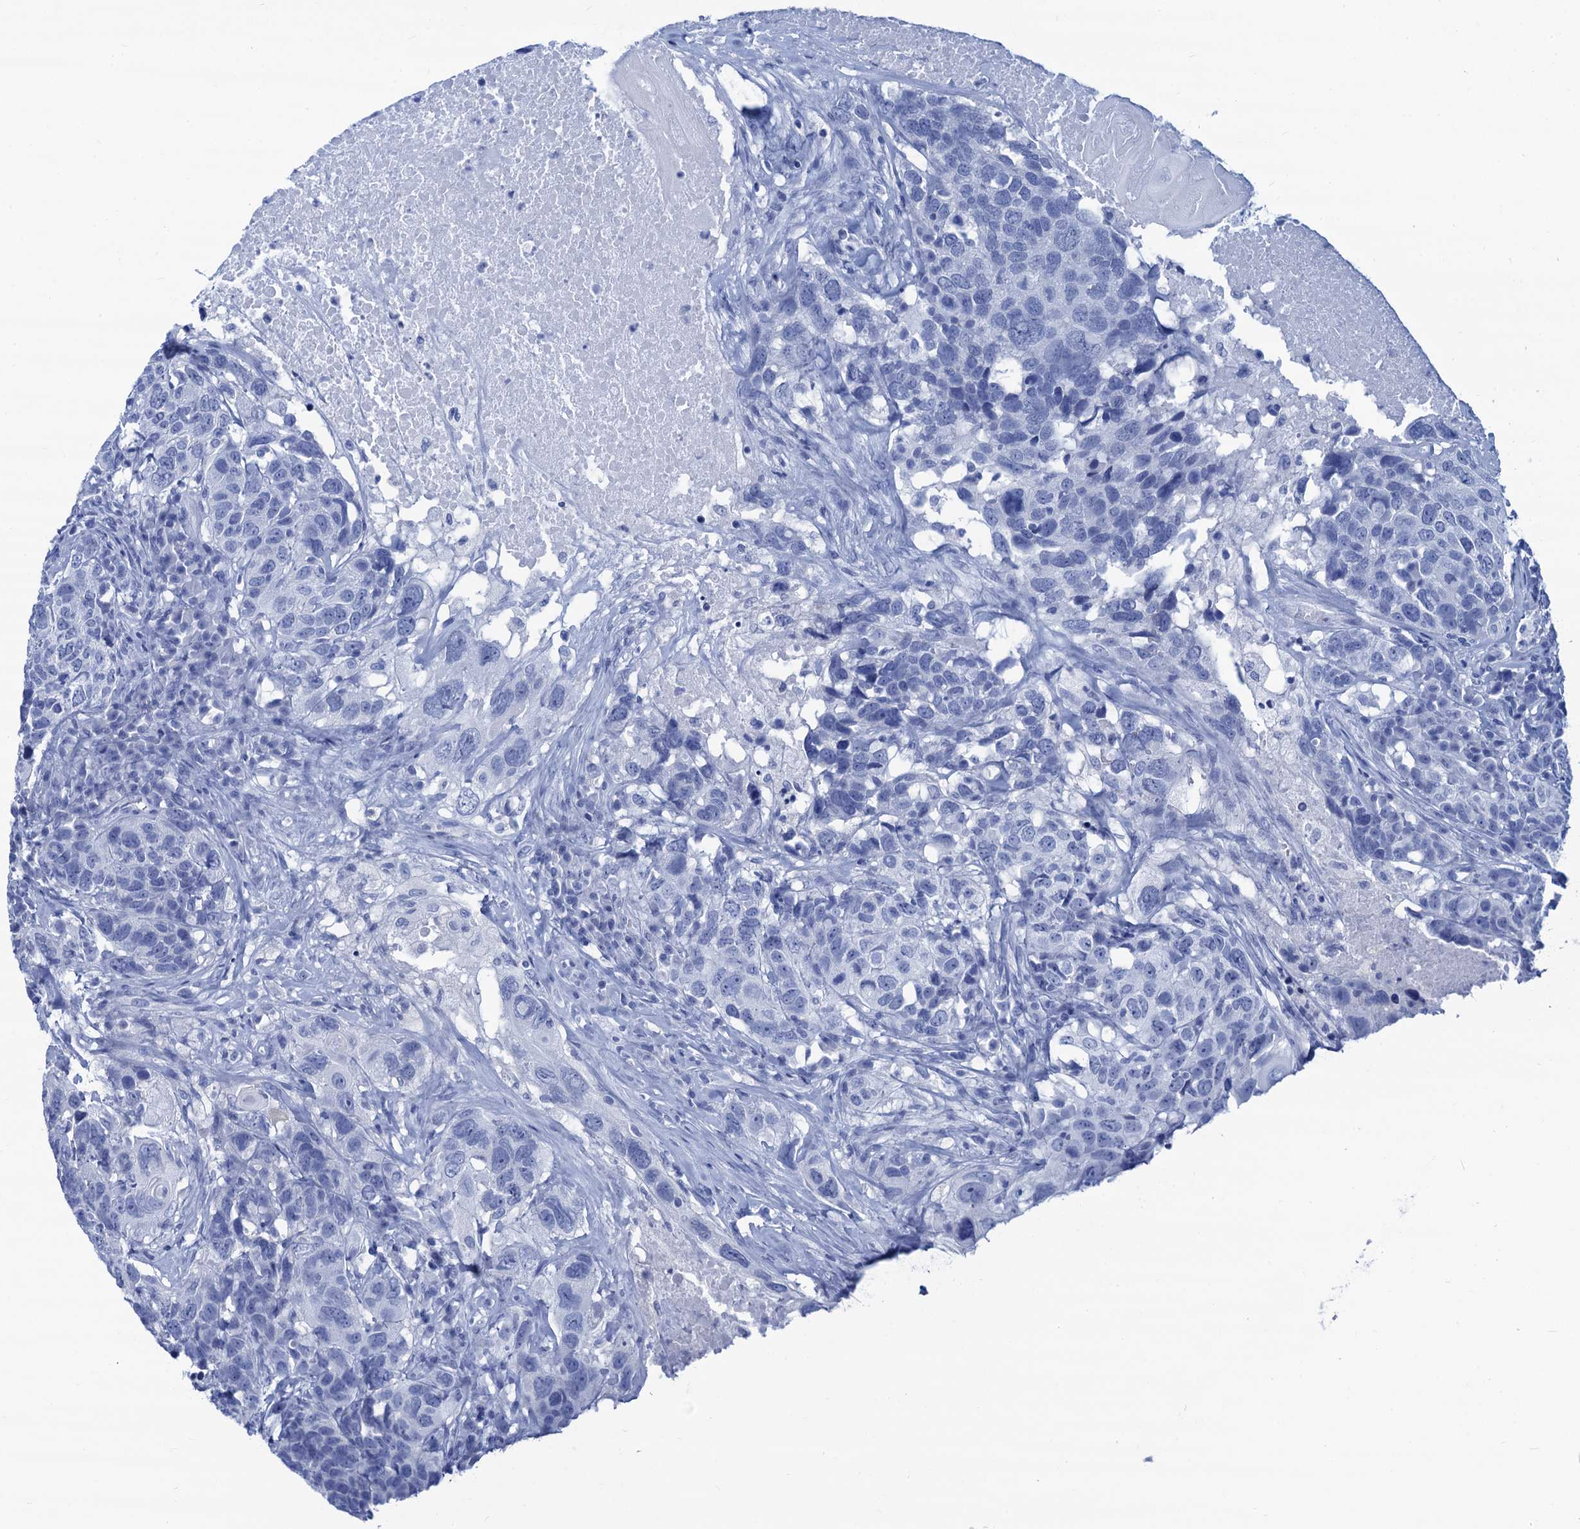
{"staining": {"intensity": "negative", "quantity": "none", "location": "none"}, "tissue": "head and neck cancer", "cell_type": "Tumor cells", "image_type": "cancer", "snomed": [{"axis": "morphology", "description": "Squamous cell carcinoma, NOS"}, {"axis": "topography", "description": "Head-Neck"}], "caption": "Squamous cell carcinoma (head and neck) was stained to show a protein in brown. There is no significant positivity in tumor cells.", "gene": "CABYR", "patient": {"sex": "male", "age": 66}}